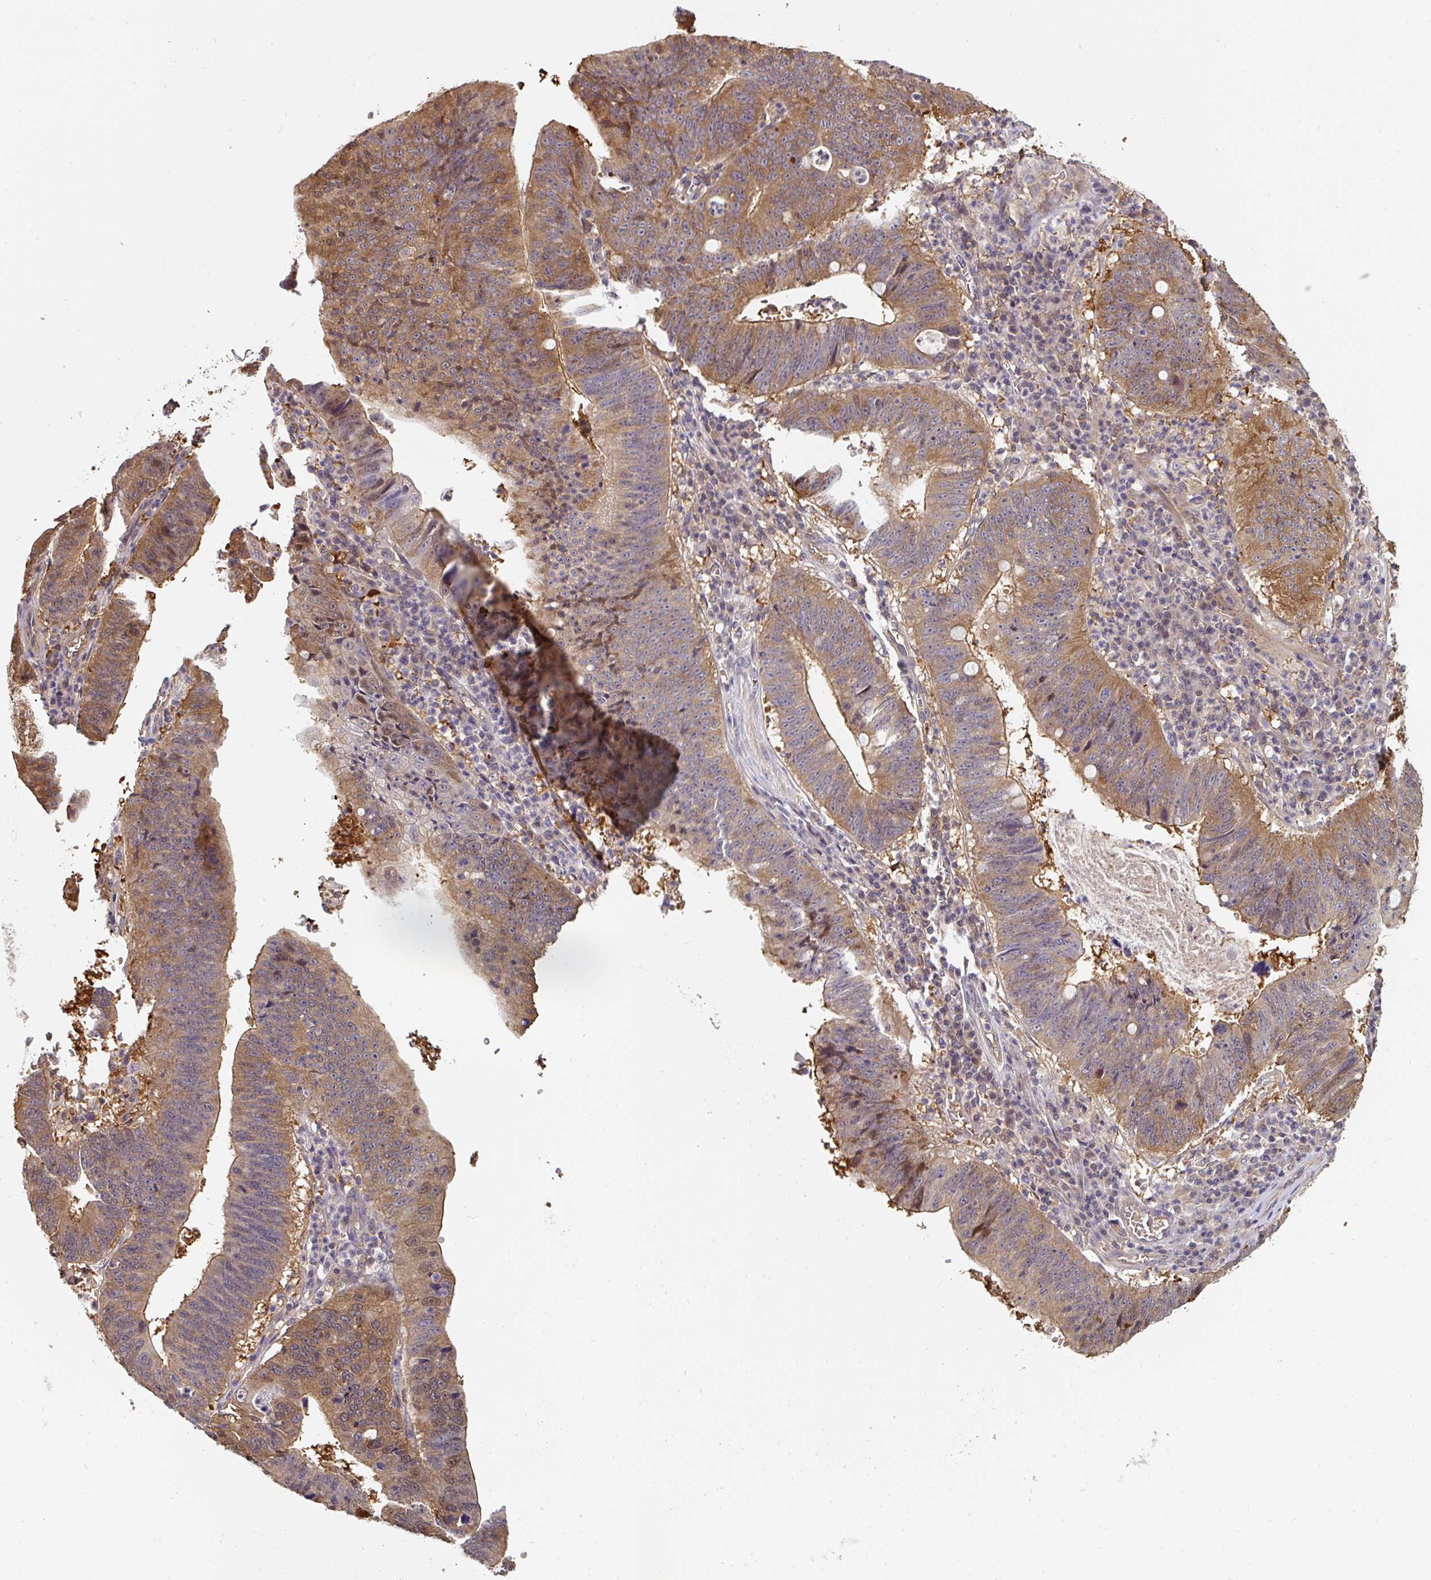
{"staining": {"intensity": "moderate", "quantity": ">75%", "location": "cytoplasmic/membranous"}, "tissue": "stomach cancer", "cell_type": "Tumor cells", "image_type": "cancer", "snomed": [{"axis": "morphology", "description": "Adenocarcinoma, NOS"}, {"axis": "topography", "description": "Stomach"}], "caption": "DAB immunohistochemical staining of human stomach cancer (adenocarcinoma) exhibits moderate cytoplasmic/membranous protein staining in approximately >75% of tumor cells.", "gene": "ST13", "patient": {"sex": "male", "age": 59}}